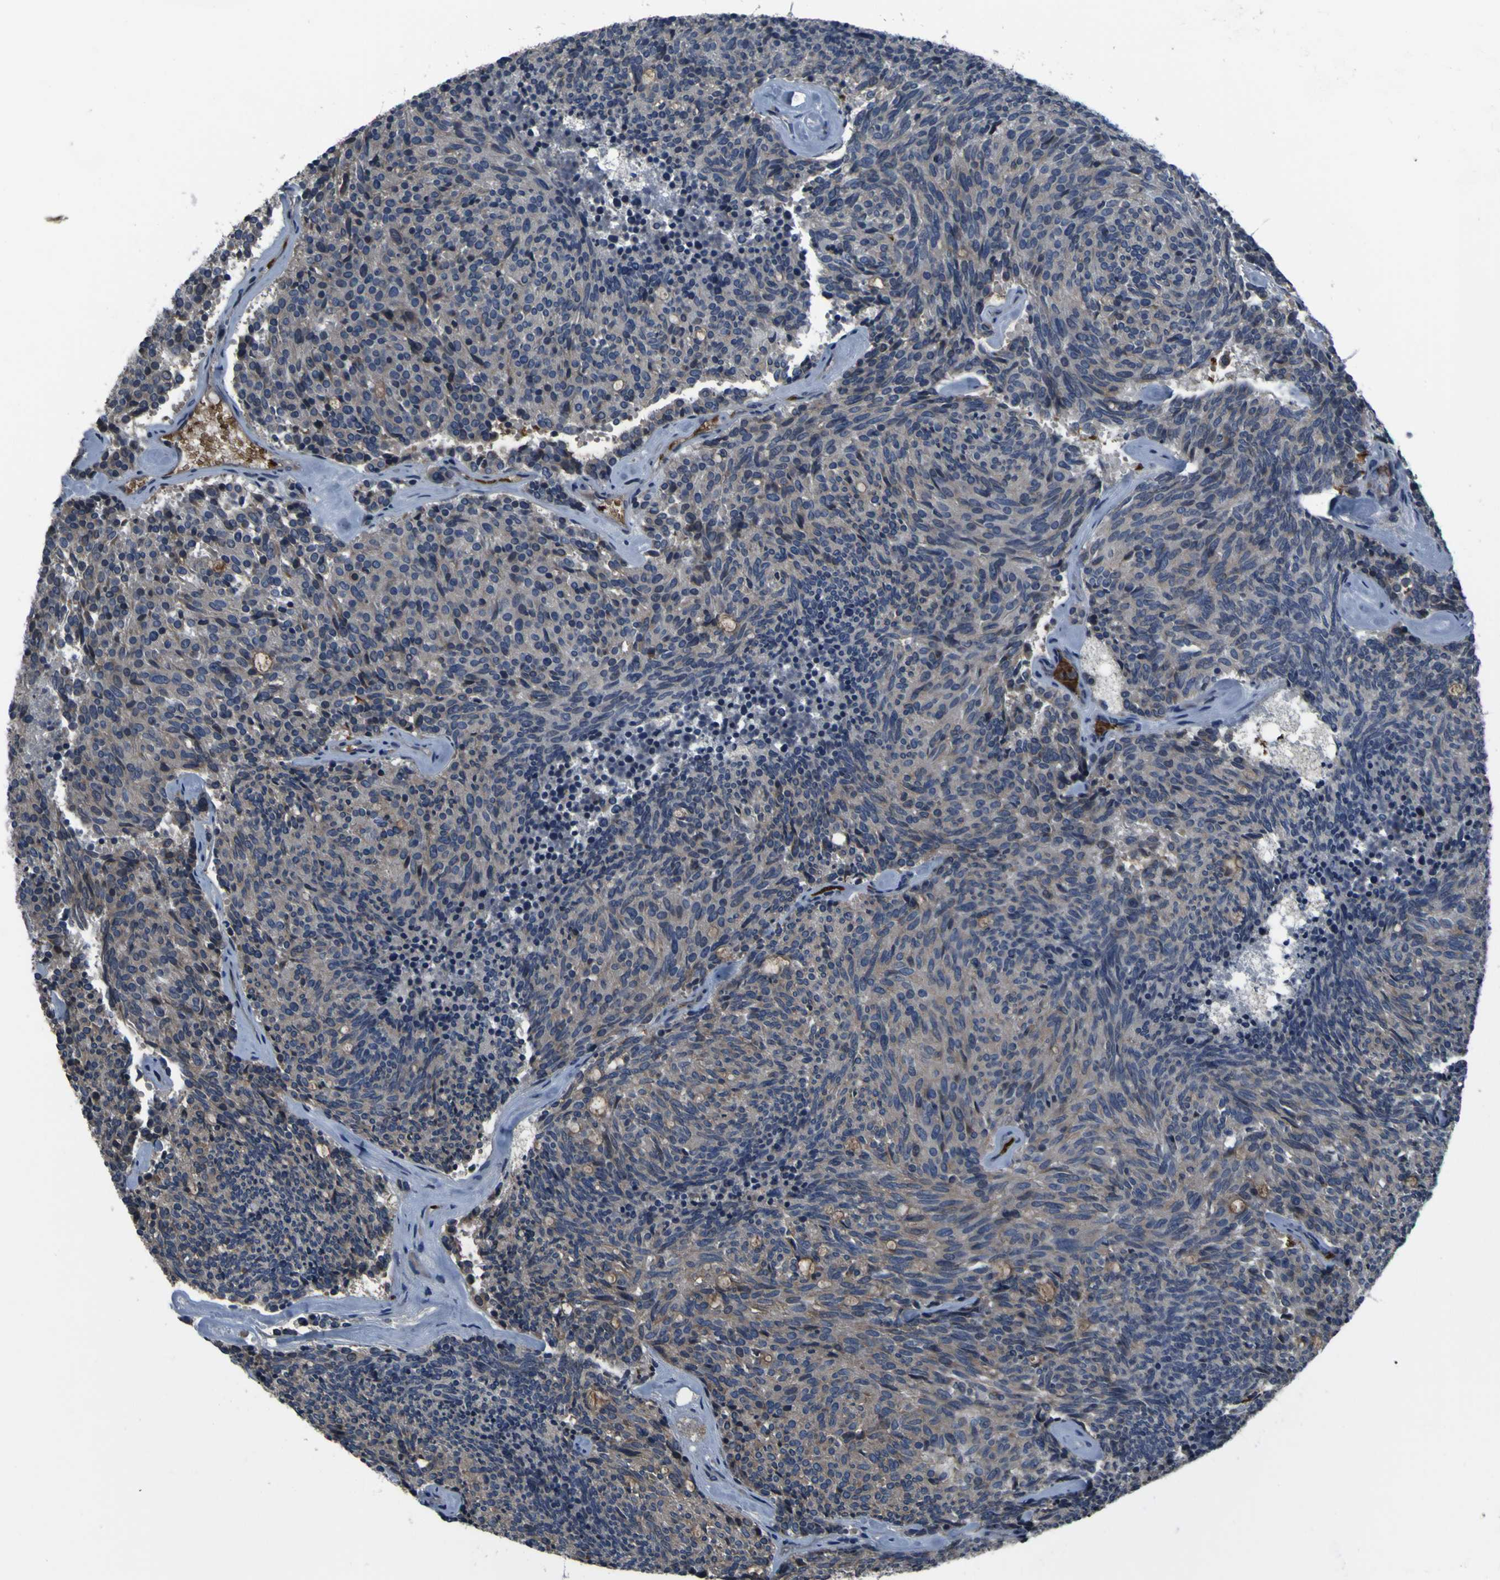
{"staining": {"intensity": "weak", "quantity": "<25%", "location": "cytoplasmic/membranous"}, "tissue": "carcinoid", "cell_type": "Tumor cells", "image_type": "cancer", "snomed": [{"axis": "morphology", "description": "Carcinoid, malignant, NOS"}, {"axis": "topography", "description": "Pancreas"}], "caption": "This is an IHC micrograph of human carcinoid. There is no positivity in tumor cells.", "gene": "GRAMD1A", "patient": {"sex": "female", "age": 54}}